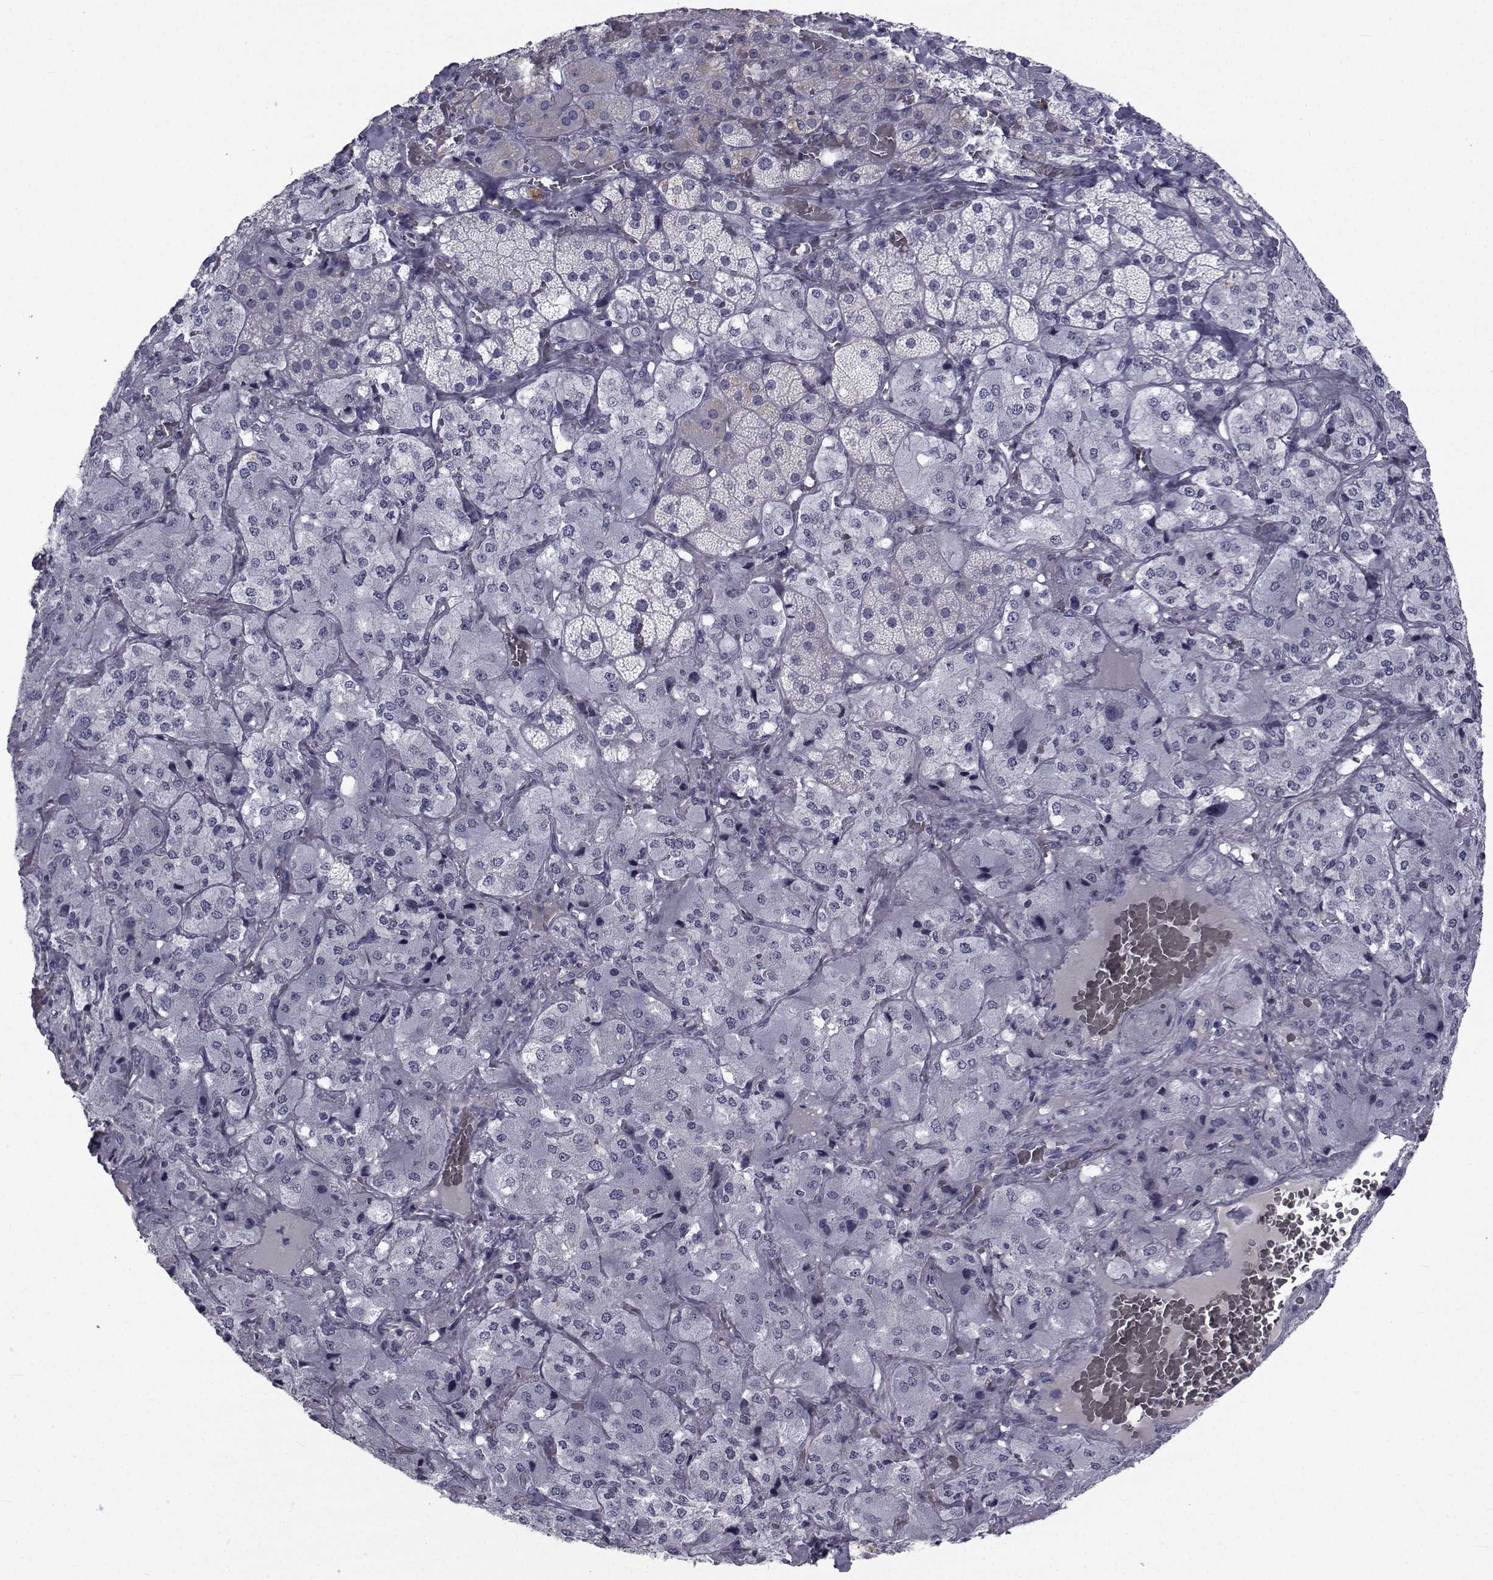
{"staining": {"intensity": "negative", "quantity": "none", "location": "none"}, "tissue": "adrenal gland", "cell_type": "Glandular cells", "image_type": "normal", "snomed": [{"axis": "morphology", "description": "Normal tissue, NOS"}, {"axis": "topography", "description": "Adrenal gland"}], "caption": "Immunohistochemistry photomicrograph of benign human adrenal gland stained for a protein (brown), which demonstrates no positivity in glandular cells.", "gene": "PAX2", "patient": {"sex": "male", "age": 57}}